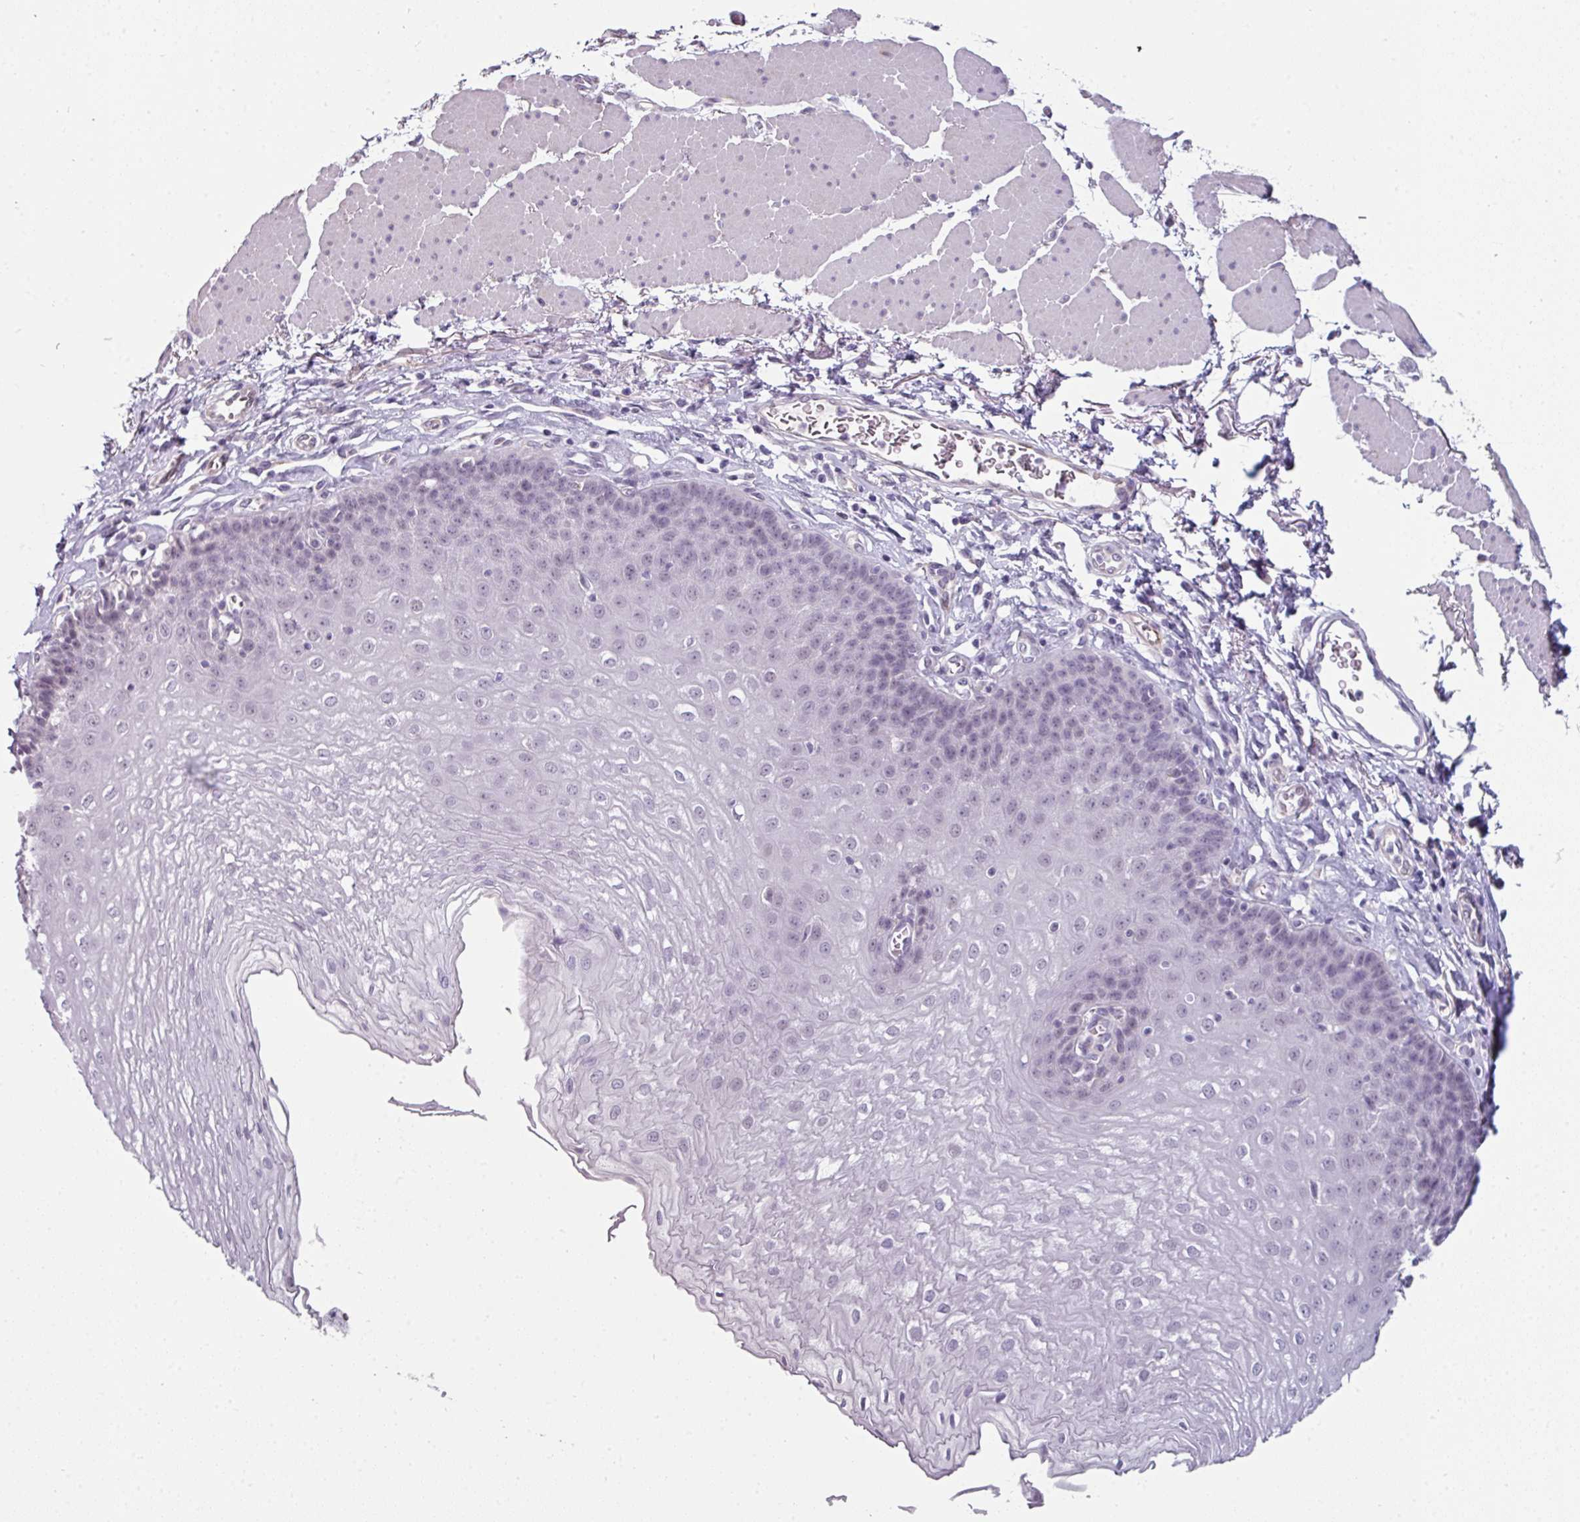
{"staining": {"intensity": "negative", "quantity": "none", "location": "none"}, "tissue": "esophagus", "cell_type": "Squamous epithelial cells", "image_type": "normal", "snomed": [{"axis": "morphology", "description": "Normal tissue, NOS"}, {"axis": "topography", "description": "Esophagus"}], "caption": "Histopathology image shows no significant protein positivity in squamous epithelial cells of normal esophagus.", "gene": "EYA3", "patient": {"sex": "female", "age": 81}}